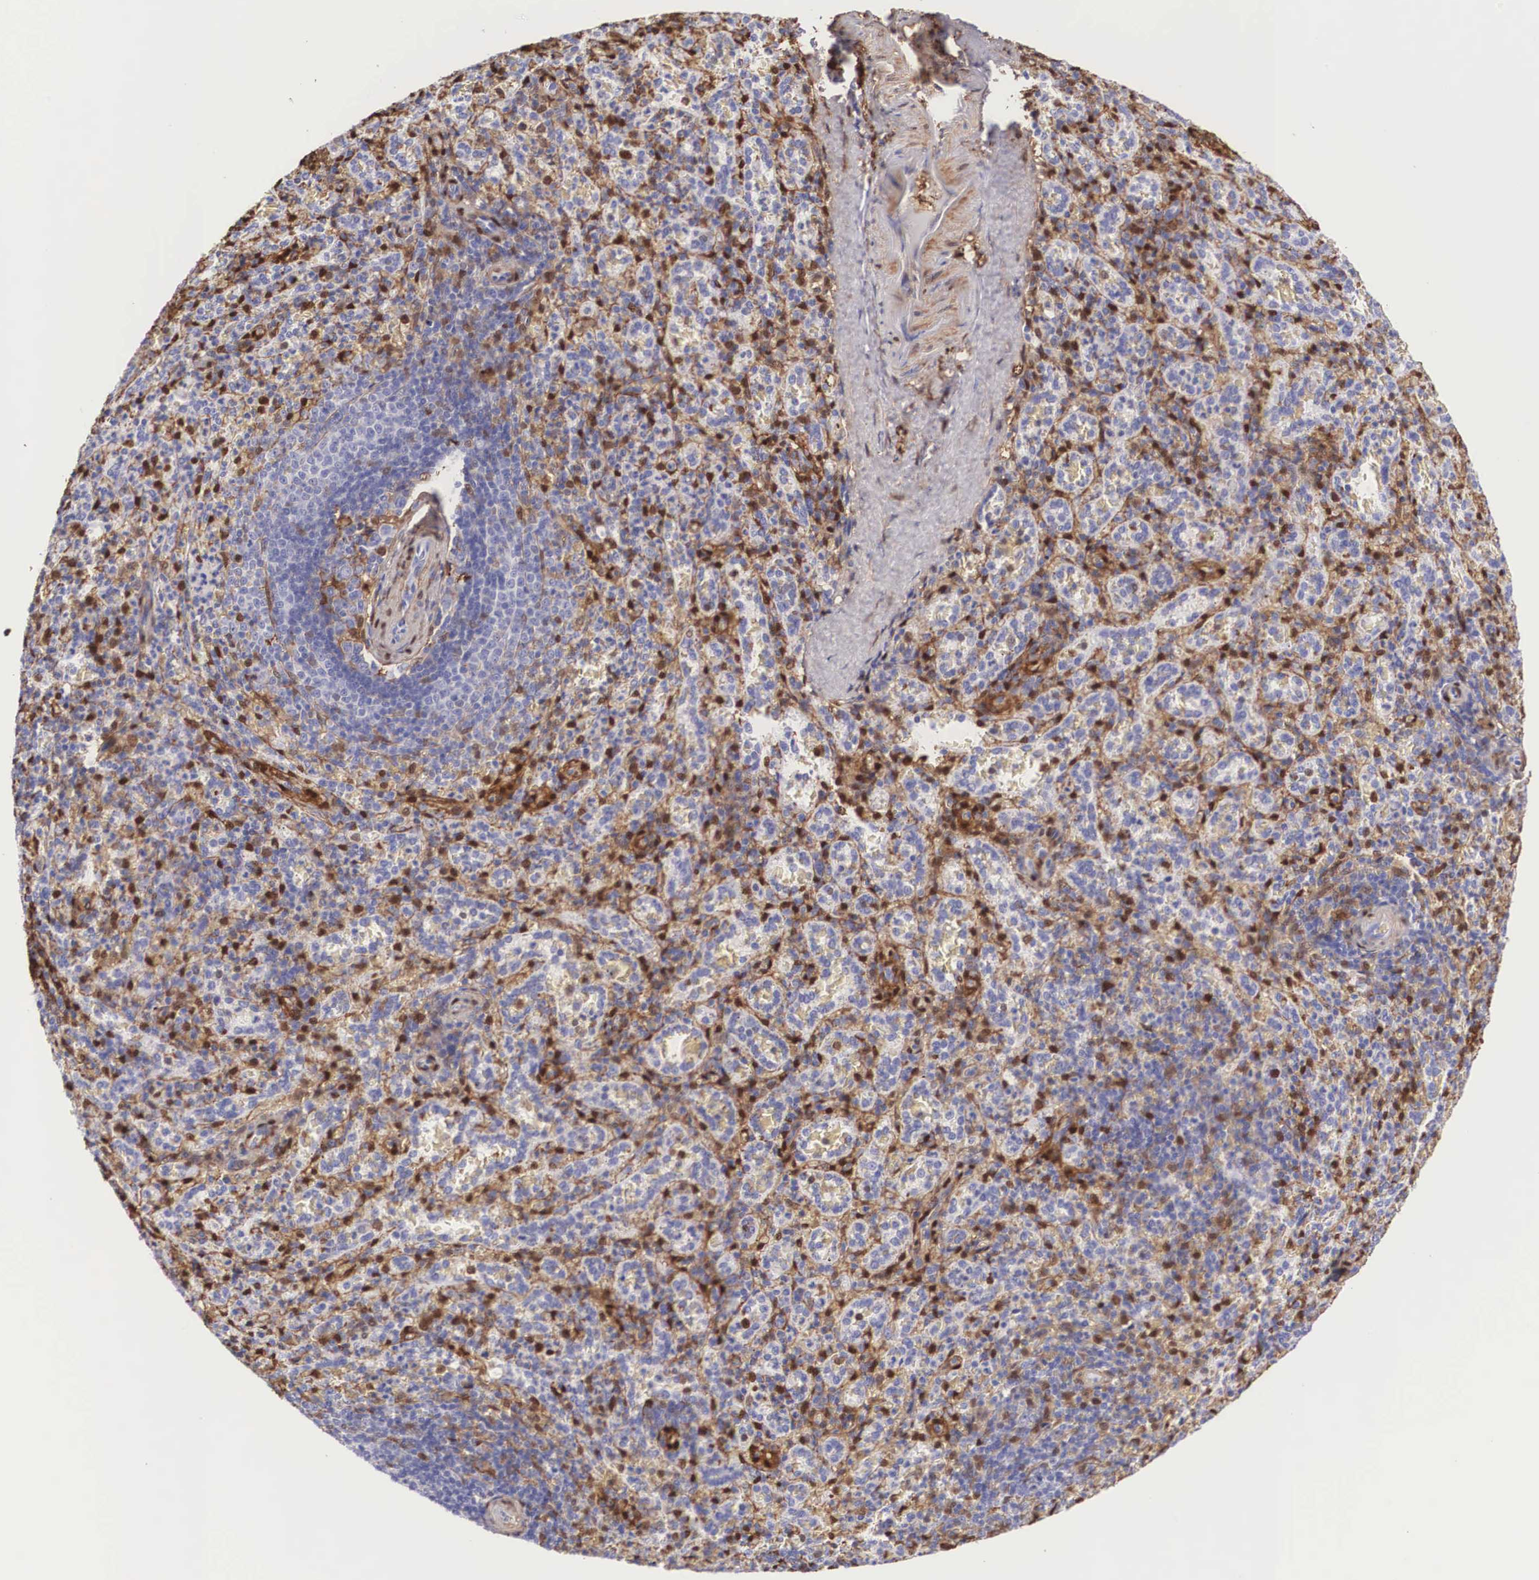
{"staining": {"intensity": "strong", "quantity": "<25%", "location": "cytoplasmic/membranous"}, "tissue": "spleen", "cell_type": "Cells in red pulp", "image_type": "normal", "snomed": [{"axis": "morphology", "description": "Normal tissue, NOS"}, {"axis": "topography", "description": "Spleen"}], "caption": "This photomicrograph displays normal spleen stained with immunohistochemistry (IHC) to label a protein in brown. The cytoplasmic/membranous of cells in red pulp show strong positivity for the protein. Nuclei are counter-stained blue.", "gene": "LGALS1", "patient": {"sex": "female", "age": 21}}